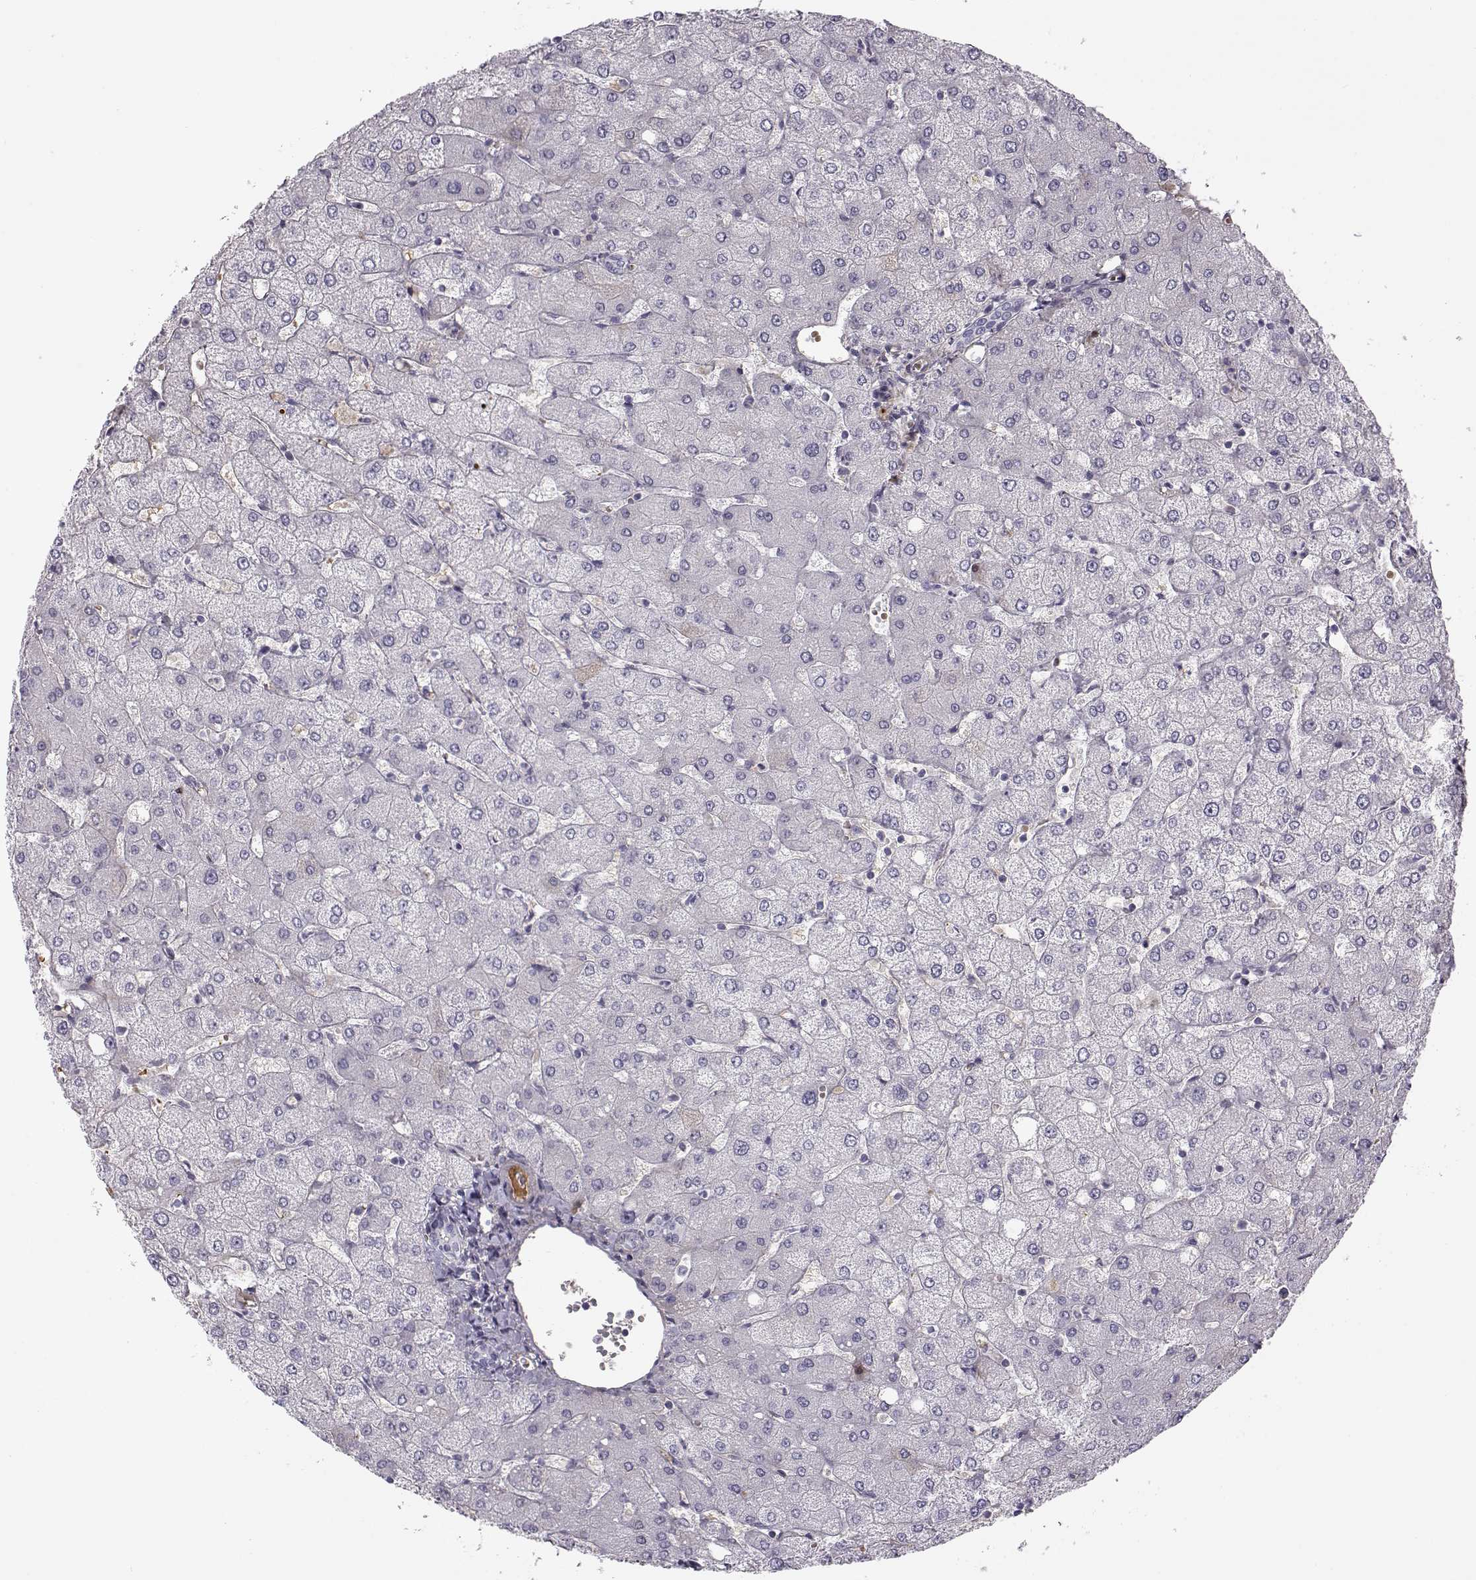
{"staining": {"intensity": "negative", "quantity": "none", "location": "none"}, "tissue": "liver", "cell_type": "Cholangiocytes", "image_type": "normal", "snomed": [{"axis": "morphology", "description": "Normal tissue, NOS"}, {"axis": "topography", "description": "Liver"}], "caption": "DAB (3,3'-diaminobenzidine) immunohistochemical staining of unremarkable liver demonstrates no significant staining in cholangiocytes.", "gene": "PABPC1L2A", "patient": {"sex": "female", "age": 54}}